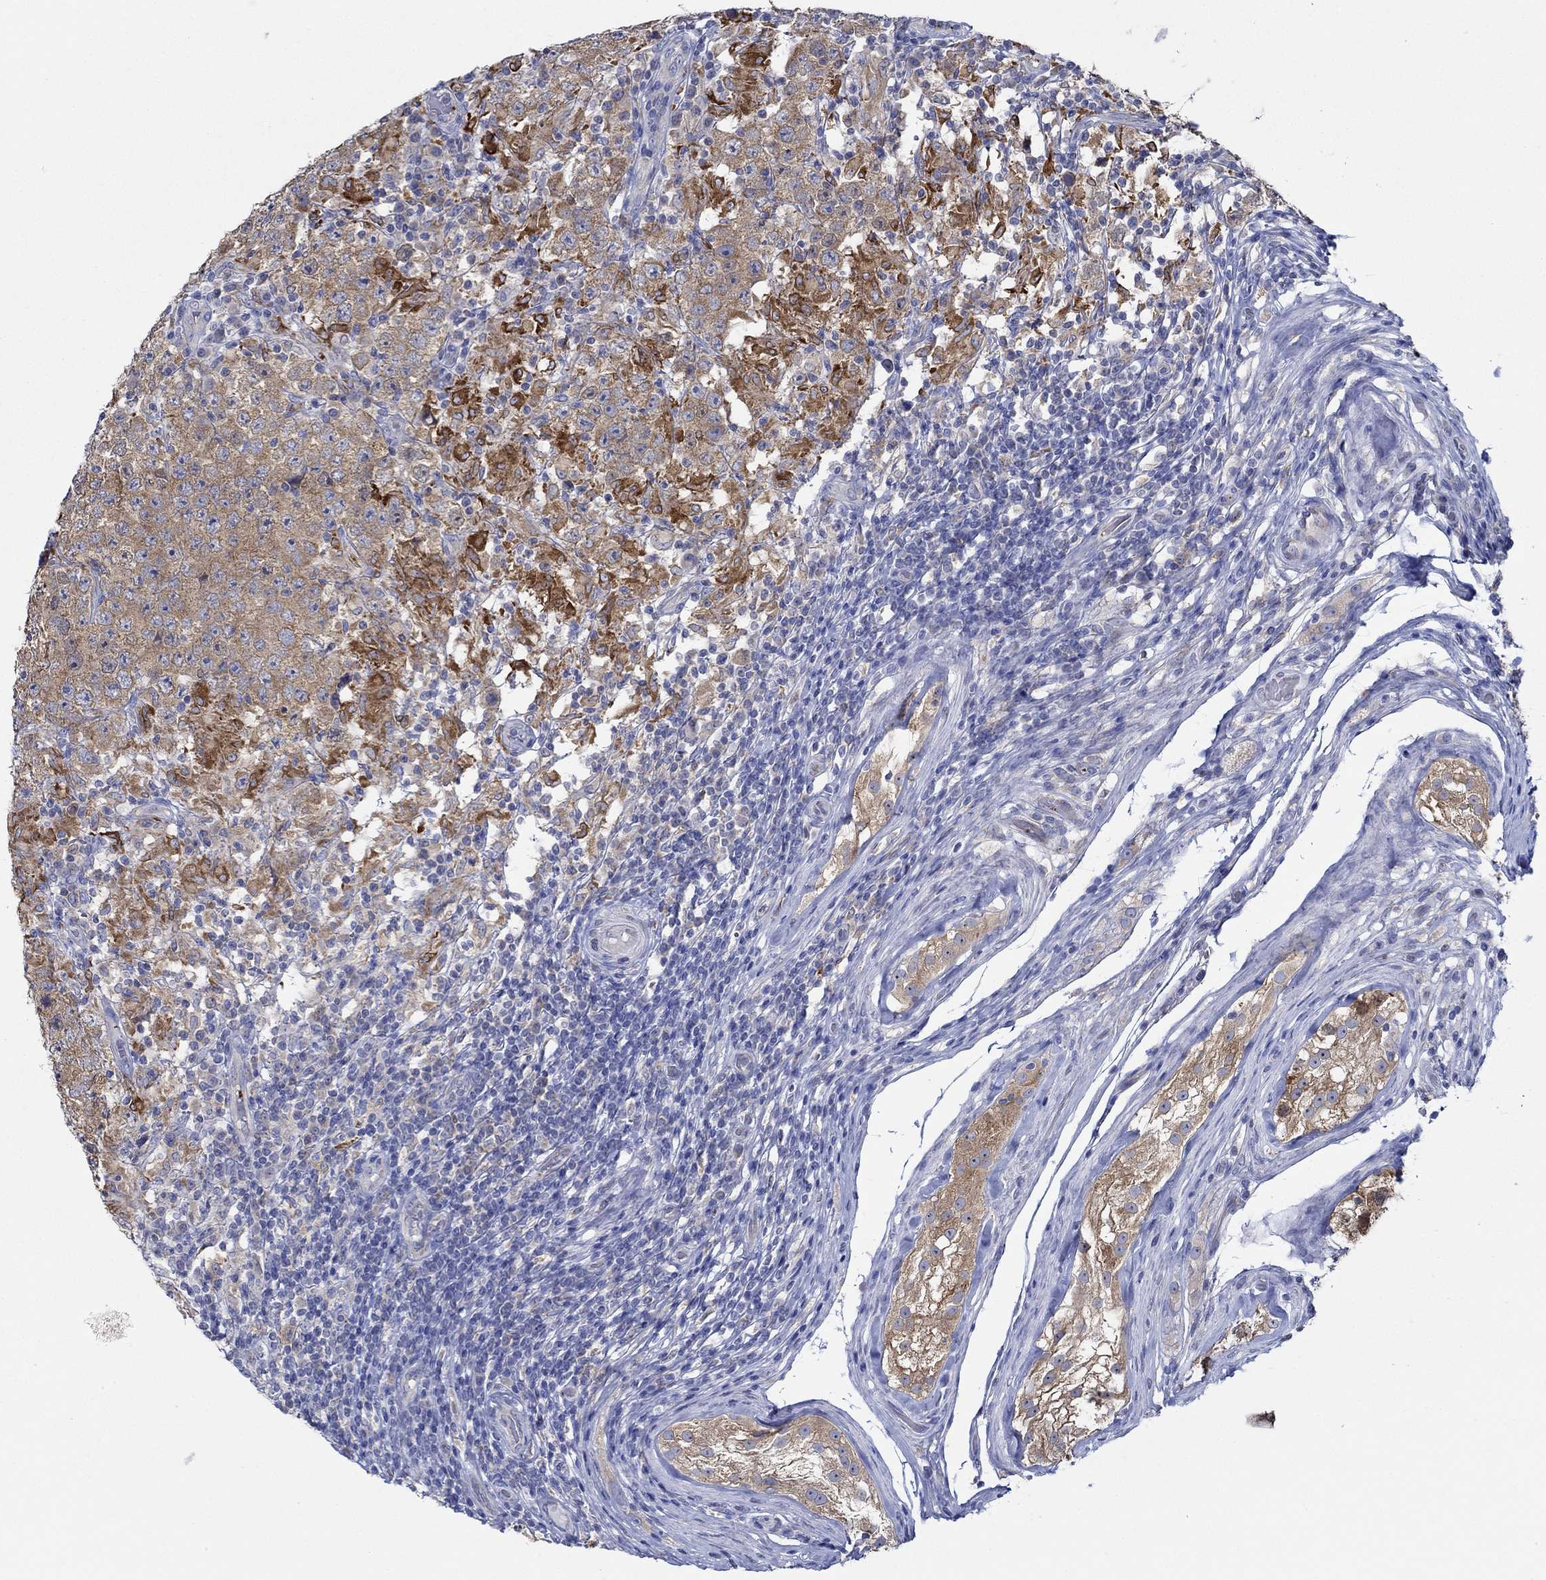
{"staining": {"intensity": "moderate", "quantity": "25%-75%", "location": "cytoplasmic/membranous"}, "tissue": "testis cancer", "cell_type": "Tumor cells", "image_type": "cancer", "snomed": [{"axis": "morphology", "description": "Seminoma, NOS"}, {"axis": "morphology", "description": "Carcinoma, Embryonal, NOS"}, {"axis": "topography", "description": "Testis"}], "caption": "Immunohistochemistry of human seminoma (testis) shows medium levels of moderate cytoplasmic/membranous expression in approximately 25%-75% of tumor cells.", "gene": "SLC27A3", "patient": {"sex": "male", "age": 41}}